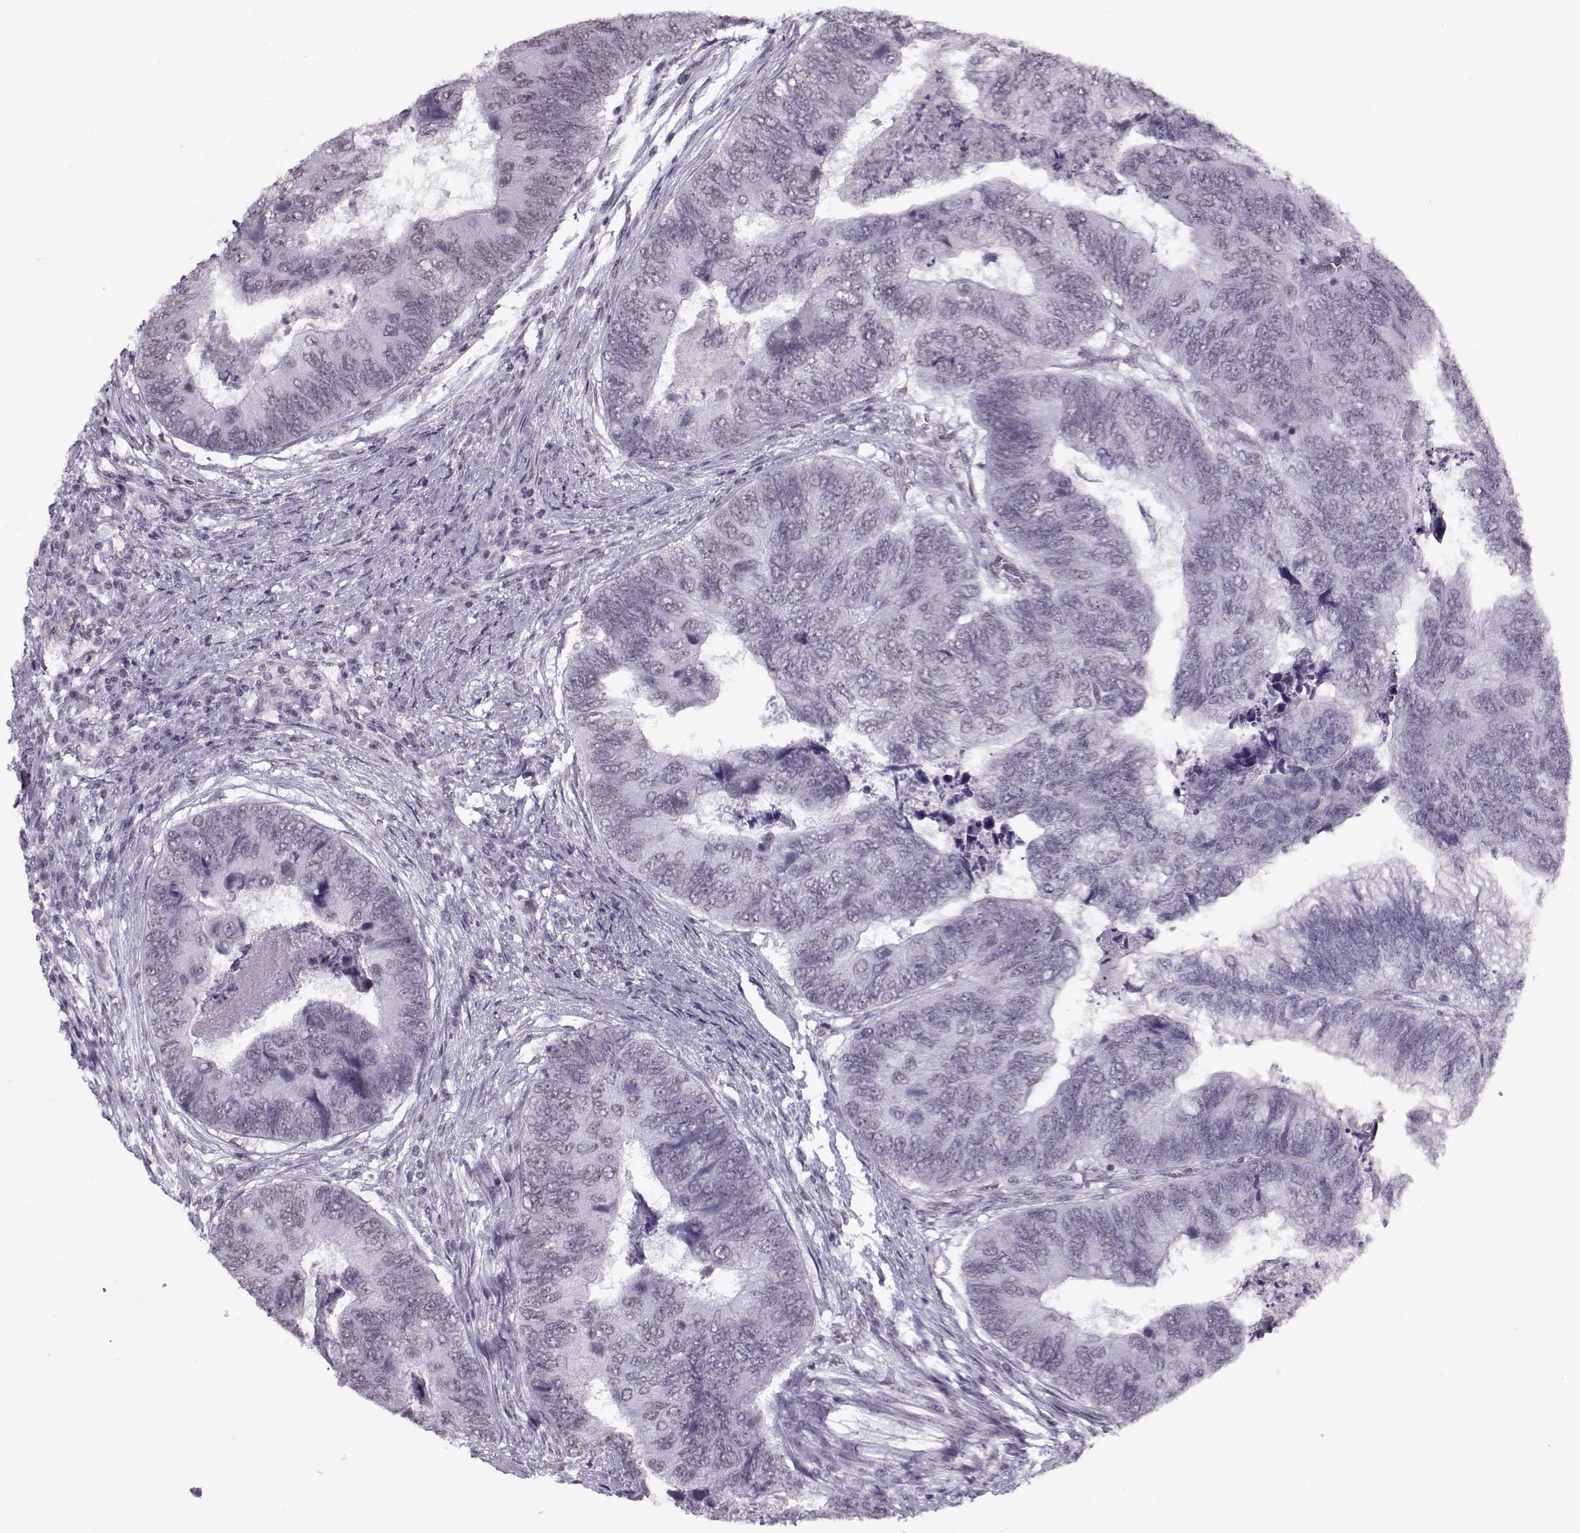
{"staining": {"intensity": "weak", "quantity": "<25%", "location": "nuclear"}, "tissue": "colorectal cancer", "cell_type": "Tumor cells", "image_type": "cancer", "snomed": [{"axis": "morphology", "description": "Adenocarcinoma, NOS"}, {"axis": "topography", "description": "Colon"}], "caption": "Micrograph shows no protein staining in tumor cells of colorectal cancer tissue. (DAB immunohistochemistry (IHC) with hematoxylin counter stain).", "gene": "PRMT8", "patient": {"sex": "female", "age": 67}}